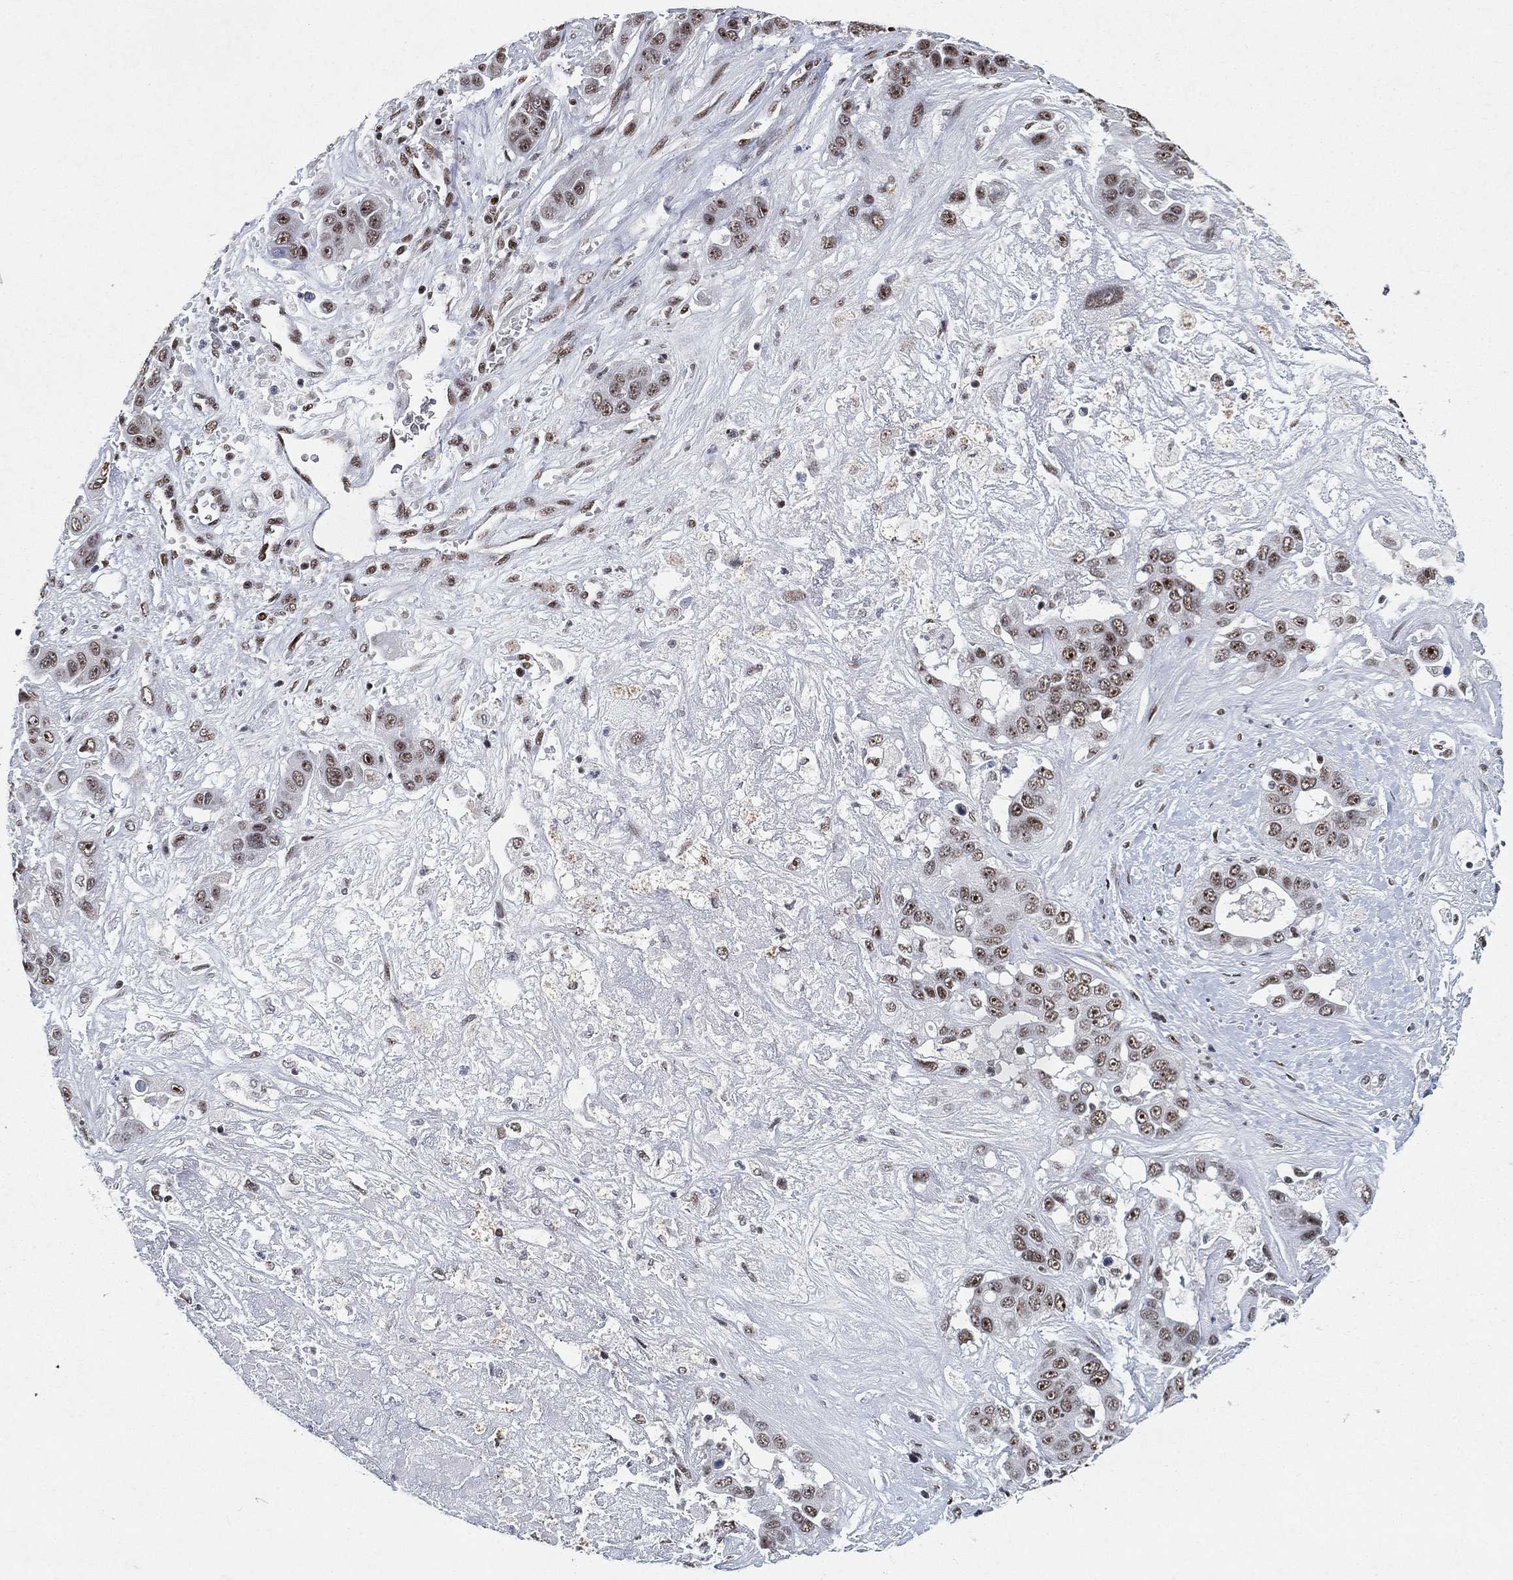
{"staining": {"intensity": "weak", "quantity": ">75%", "location": "nuclear"}, "tissue": "liver cancer", "cell_type": "Tumor cells", "image_type": "cancer", "snomed": [{"axis": "morphology", "description": "Cholangiocarcinoma"}, {"axis": "topography", "description": "Liver"}], "caption": "IHC micrograph of neoplastic tissue: liver cancer stained using immunohistochemistry demonstrates low levels of weak protein expression localized specifically in the nuclear of tumor cells, appearing as a nuclear brown color.", "gene": "DDX27", "patient": {"sex": "female", "age": 52}}